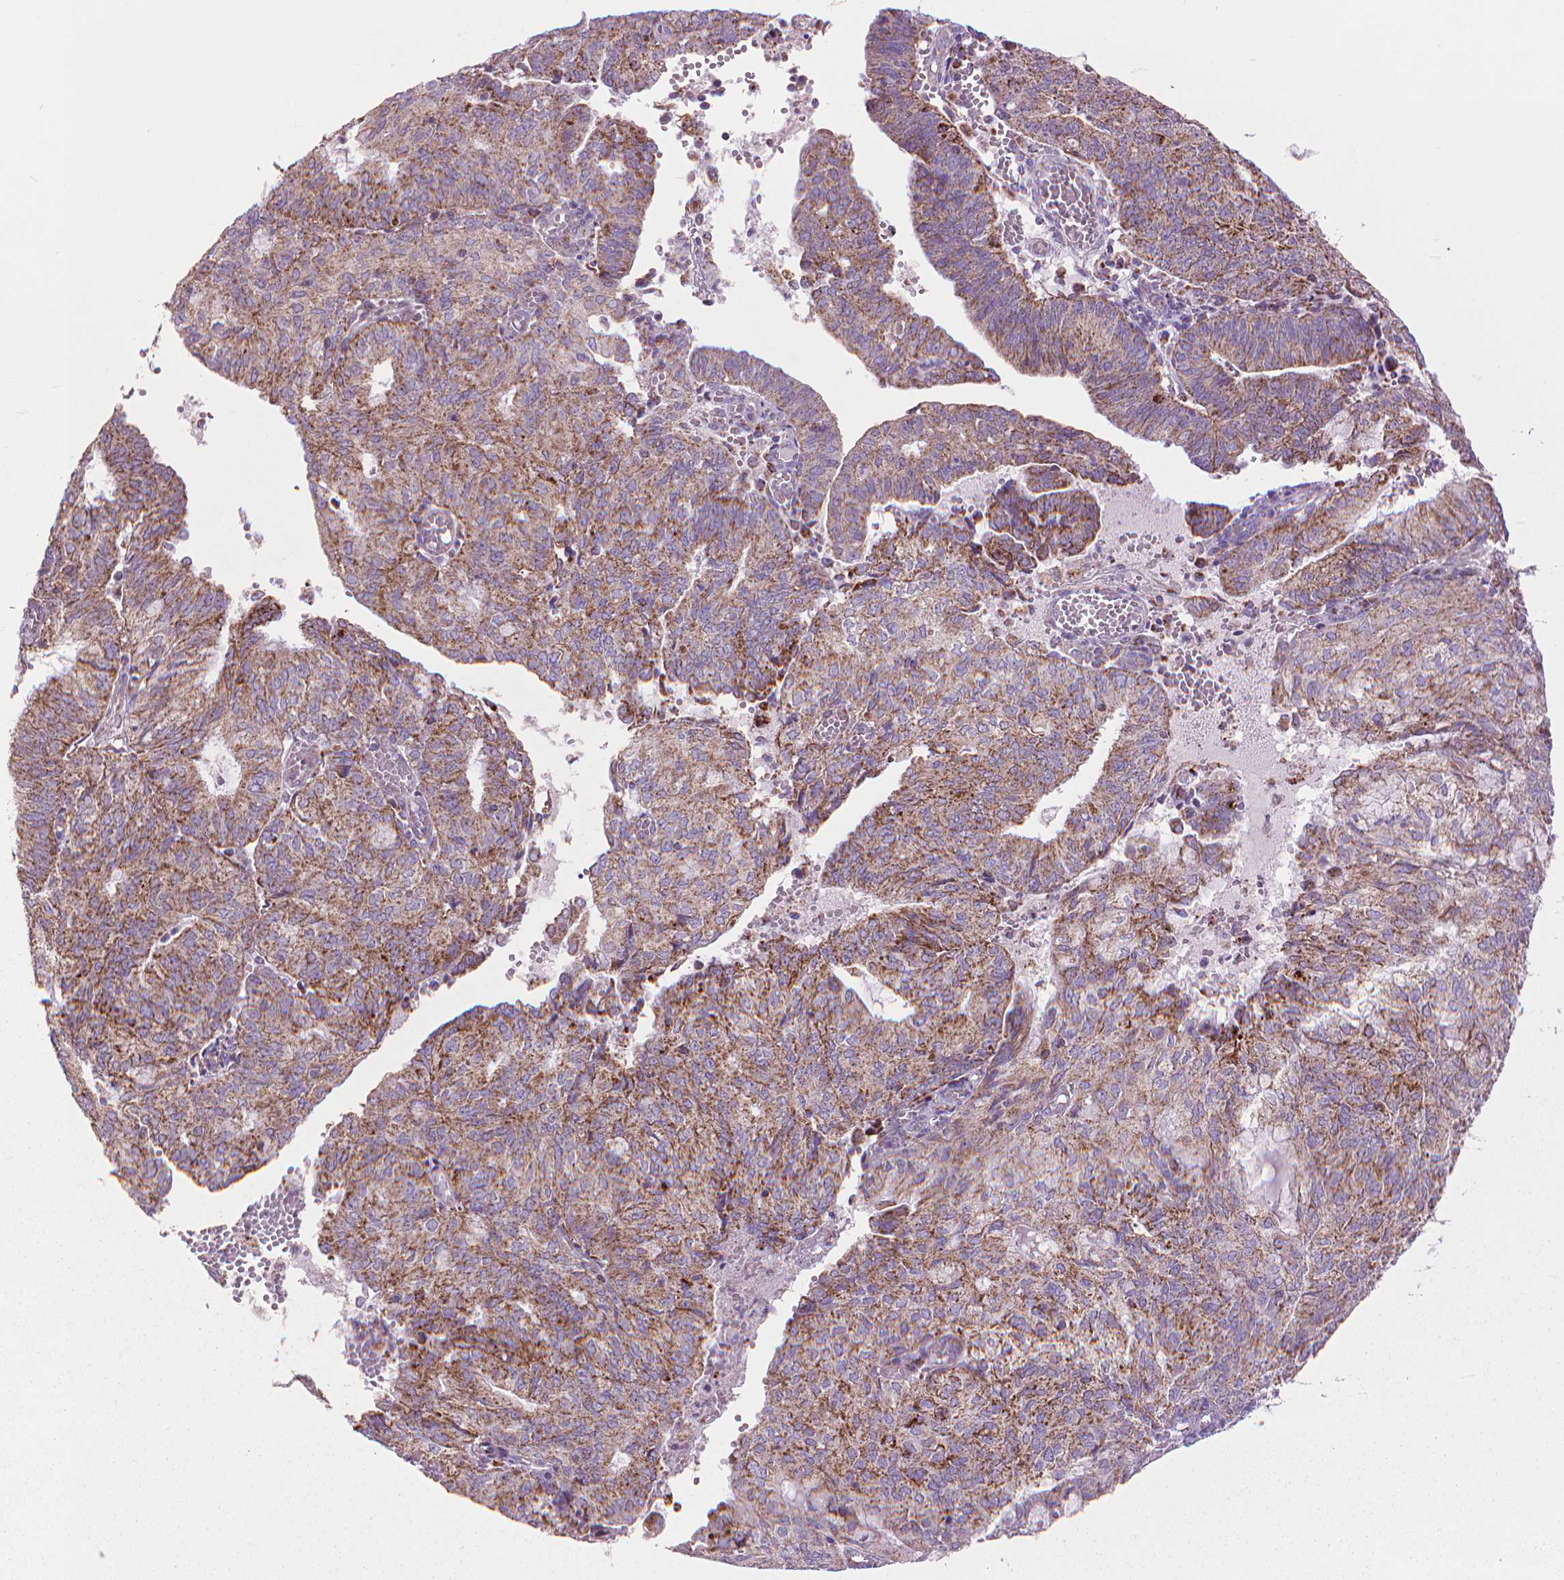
{"staining": {"intensity": "moderate", "quantity": ">75%", "location": "cytoplasmic/membranous"}, "tissue": "endometrial cancer", "cell_type": "Tumor cells", "image_type": "cancer", "snomed": [{"axis": "morphology", "description": "Adenocarcinoma, NOS"}, {"axis": "topography", "description": "Endometrium"}], "caption": "A micrograph of endometrial adenocarcinoma stained for a protein demonstrates moderate cytoplasmic/membranous brown staining in tumor cells. The staining was performed using DAB, with brown indicating positive protein expression. Nuclei are stained blue with hematoxylin.", "gene": "VDAC1", "patient": {"sex": "female", "age": 82}}